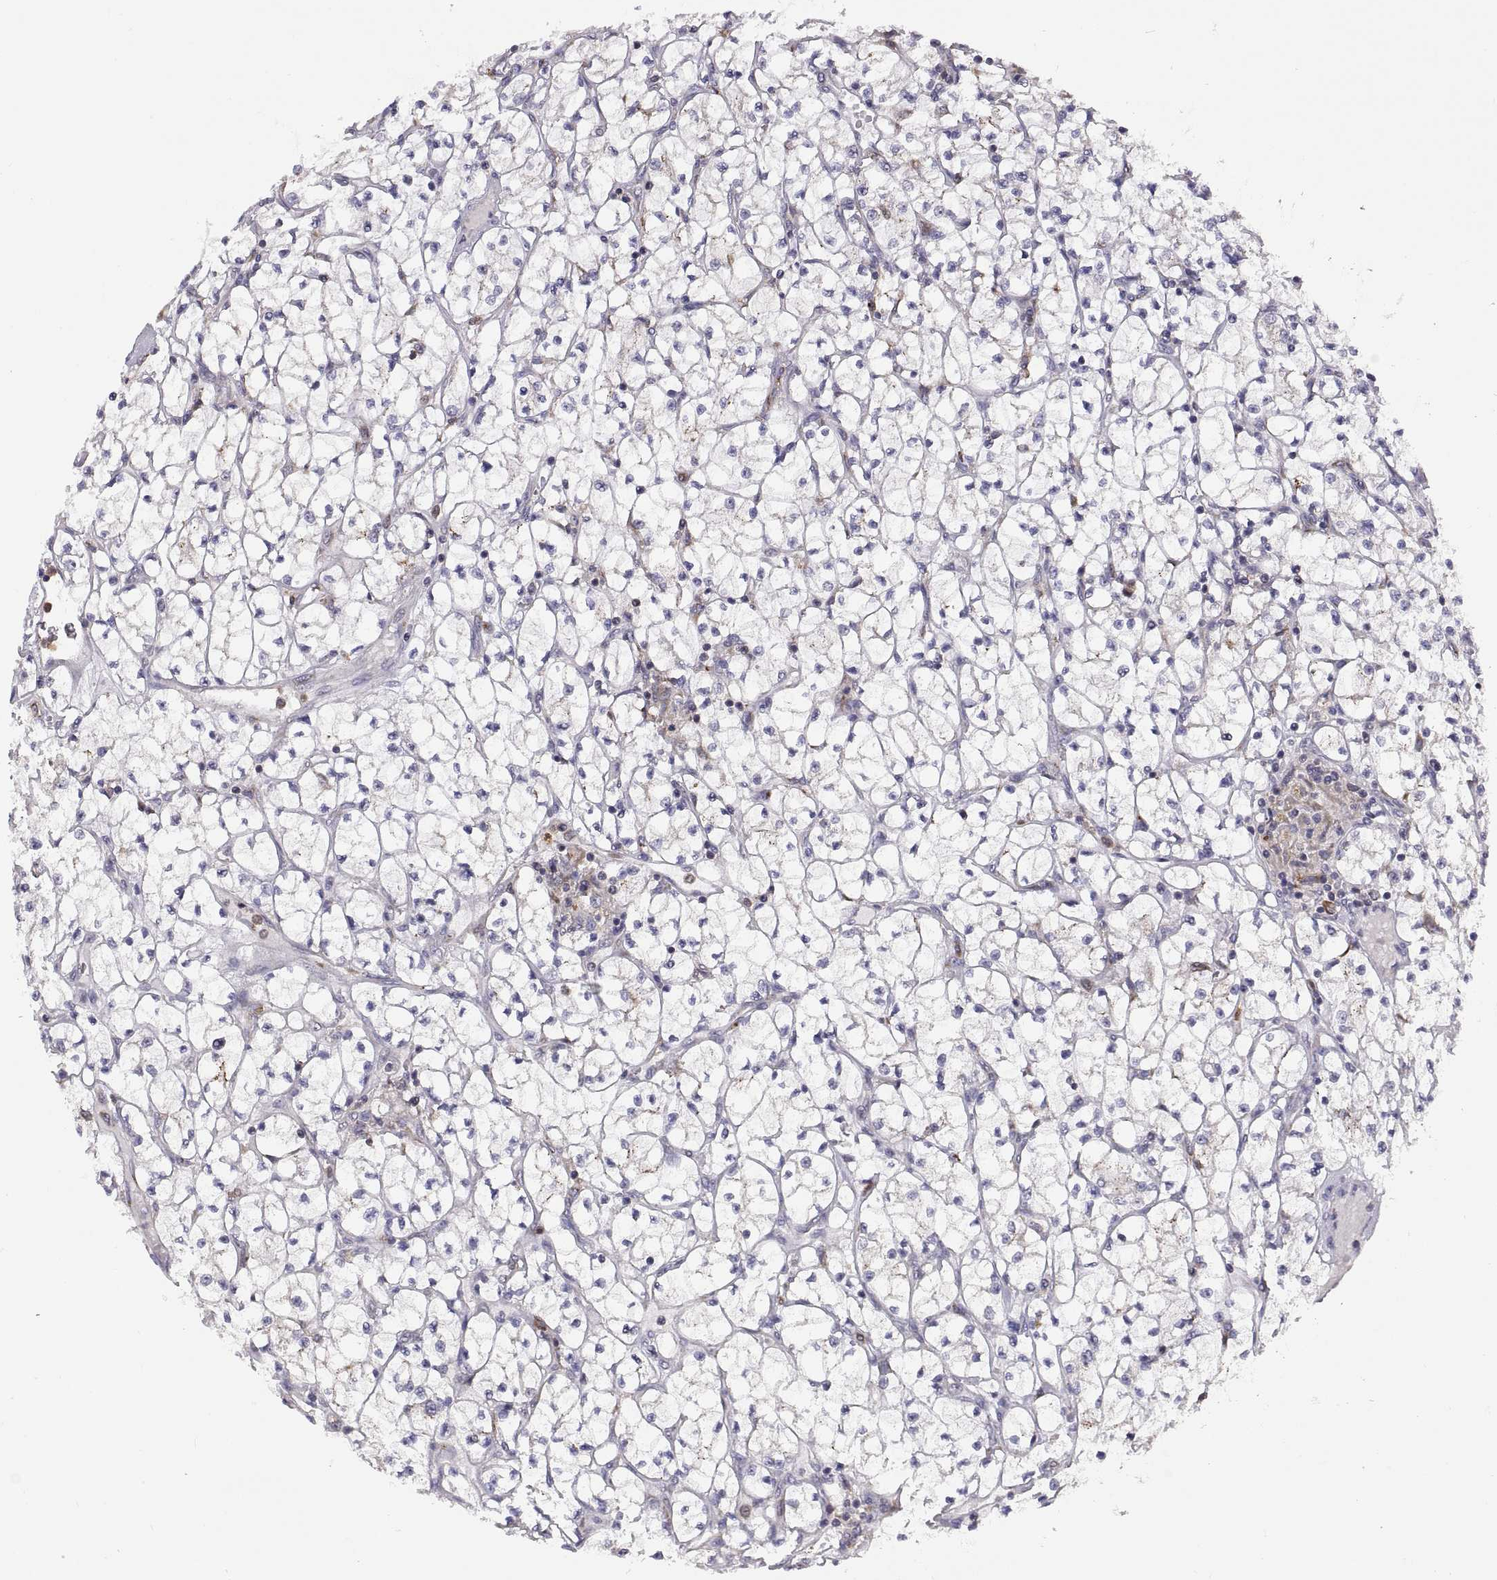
{"staining": {"intensity": "negative", "quantity": "none", "location": "none"}, "tissue": "renal cancer", "cell_type": "Tumor cells", "image_type": "cancer", "snomed": [{"axis": "morphology", "description": "Adenocarcinoma, NOS"}, {"axis": "topography", "description": "Kidney"}], "caption": "Immunohistochemical staining of renal cancer demonstrates no significant expression in tumor cells. (DAB immunohistochemistry (IHC) with hematoxylin counter stain).", "gene": "ACAP1", "patient": {"sex": "female", "age": 64}}